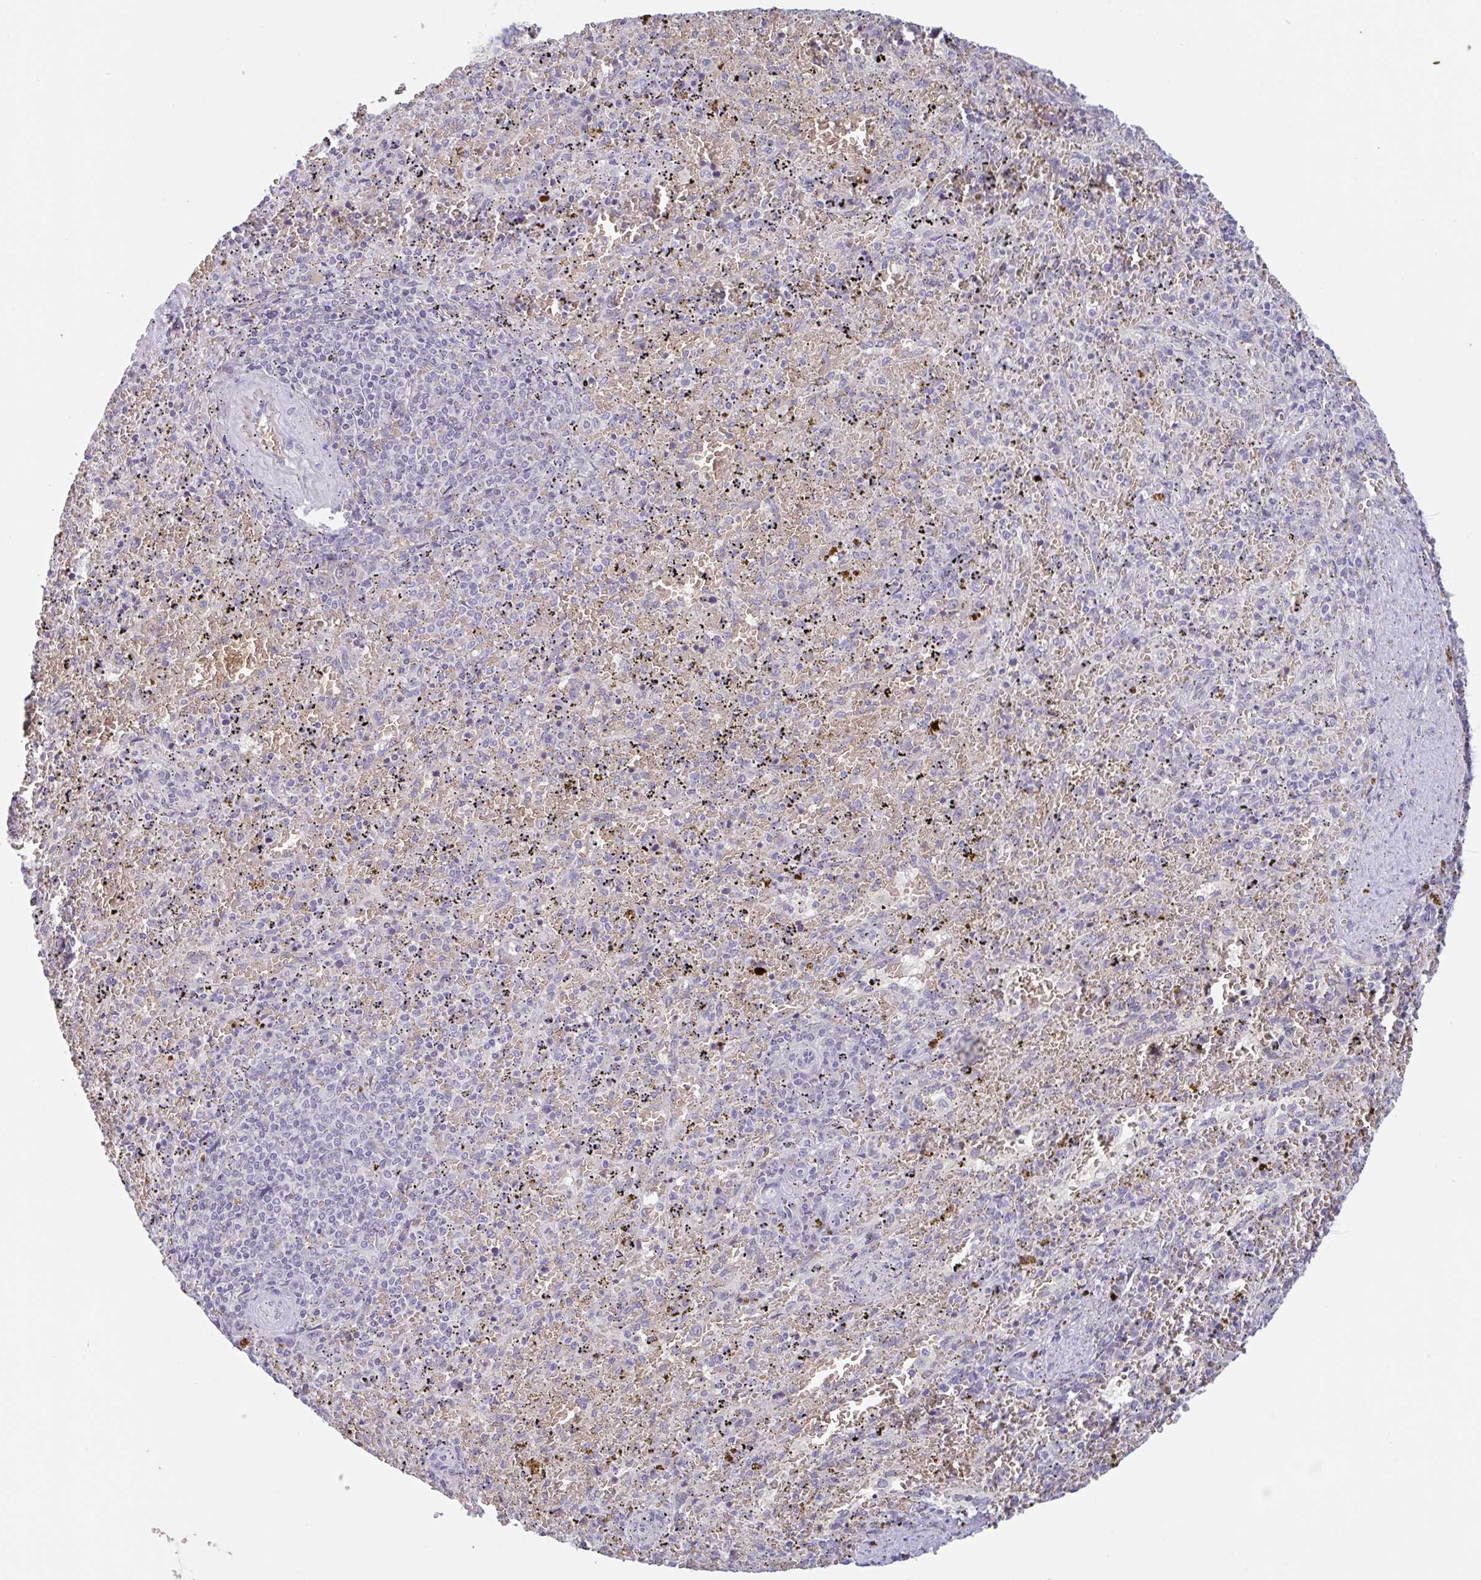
{"staining": {"intensity": "negative", "quantity": "none", "location": "none"}, "tissue": "spleen", "cell_type": "Cells in red pulp", "image_type": "normal", "snomed": [{"axis": "morphology", "description": "Normal tissue, NOS"}, {"axis": "topography", "description": "Spleen"}], "caption": "Immunohistochemistry (IHC) image of unremarkable spleen: human spleen stained with DAB (3,3'-diaminobenzidine) shows no significant protein positivity in cells in red pulp.", "gene": "RHAG", "patient": {"sex": "female", "age": 50}}